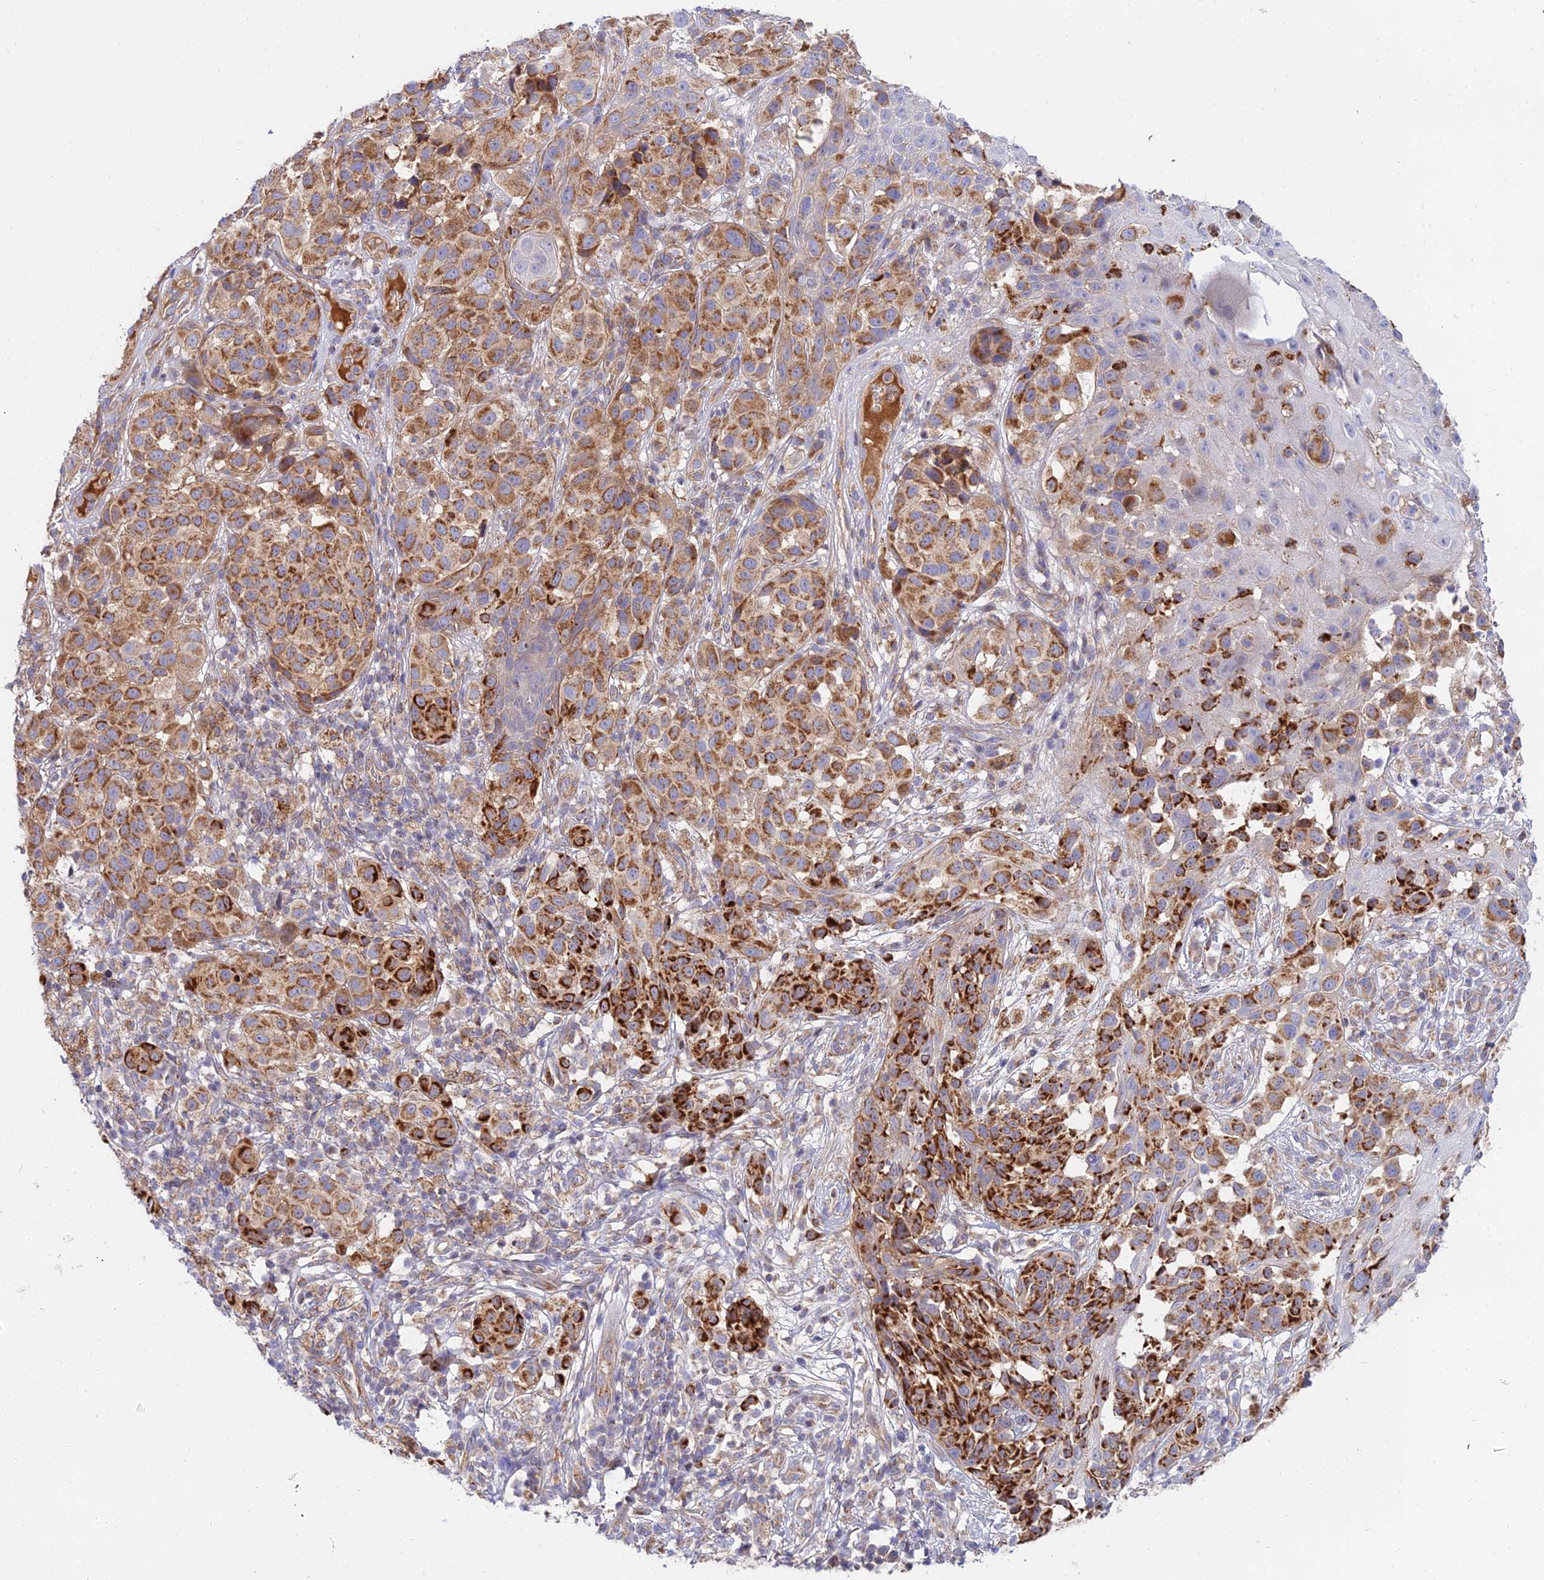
{"staining": {"intensity": "strong", "quantity": ">75%", "location": "cytoplasmic/membranous"}, "tissue": "melanoma", "cell_type": "Tumor cells", "image_type": "cancer", "snomed": [{"axis": "morphology", "description": "Malignant melanoma, NOS"}, {"axis": "topography", "description": "Skin"}], "caption": "Melanoma was stained to show a protein in brown. There is high levels of strong cytoplasmic/membranous expression in about >75% of tumor cells. The protein of interest is shown in brown color, while the nuclei are stained blue.", "gene": "ACOT2", "patient": {"sex": "male", "age": 38}}